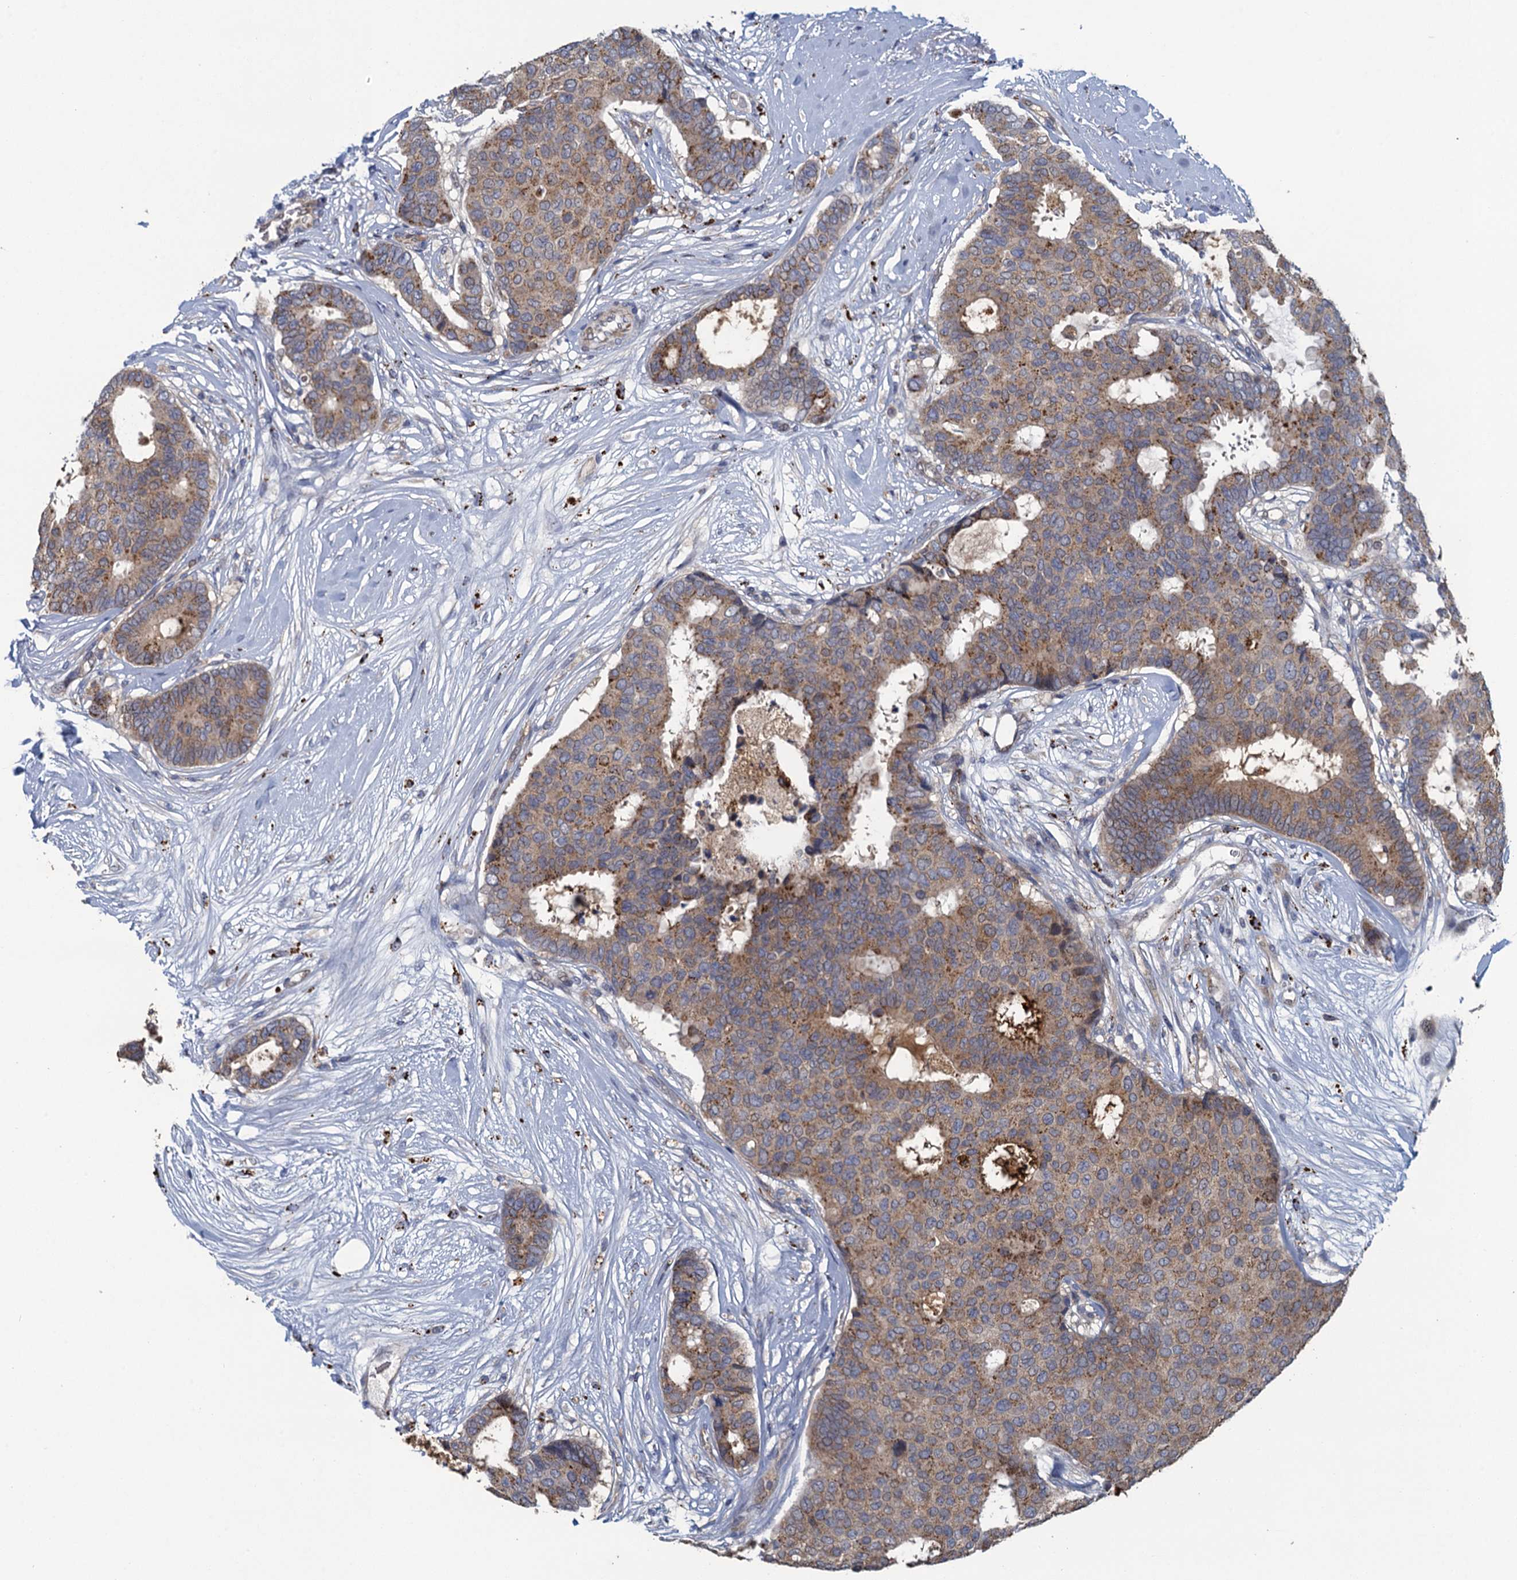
{"staining": {"intensity": "moderate", "quantity": "25%-75%", "location": "cytoplasmic/membranous"}, "tissue": "breast cancer", "cell_type": "Tumor cells", "image_type": "cancer", "snomed": [{"axis": "morphology", "description": "Duct carcinoma"}, {"axis": "topography", "description": "Breast"}], "caption": "Moderate cytoplasmic/membranous expression for a protein is present in approximately 25%-75% of tumor cells of breast cancer (invasive ductal carcinoma) using immunohistochemistry (IHC).", "gene": "KBTBD8", "patient": {"sex": "female", "age": 75}}